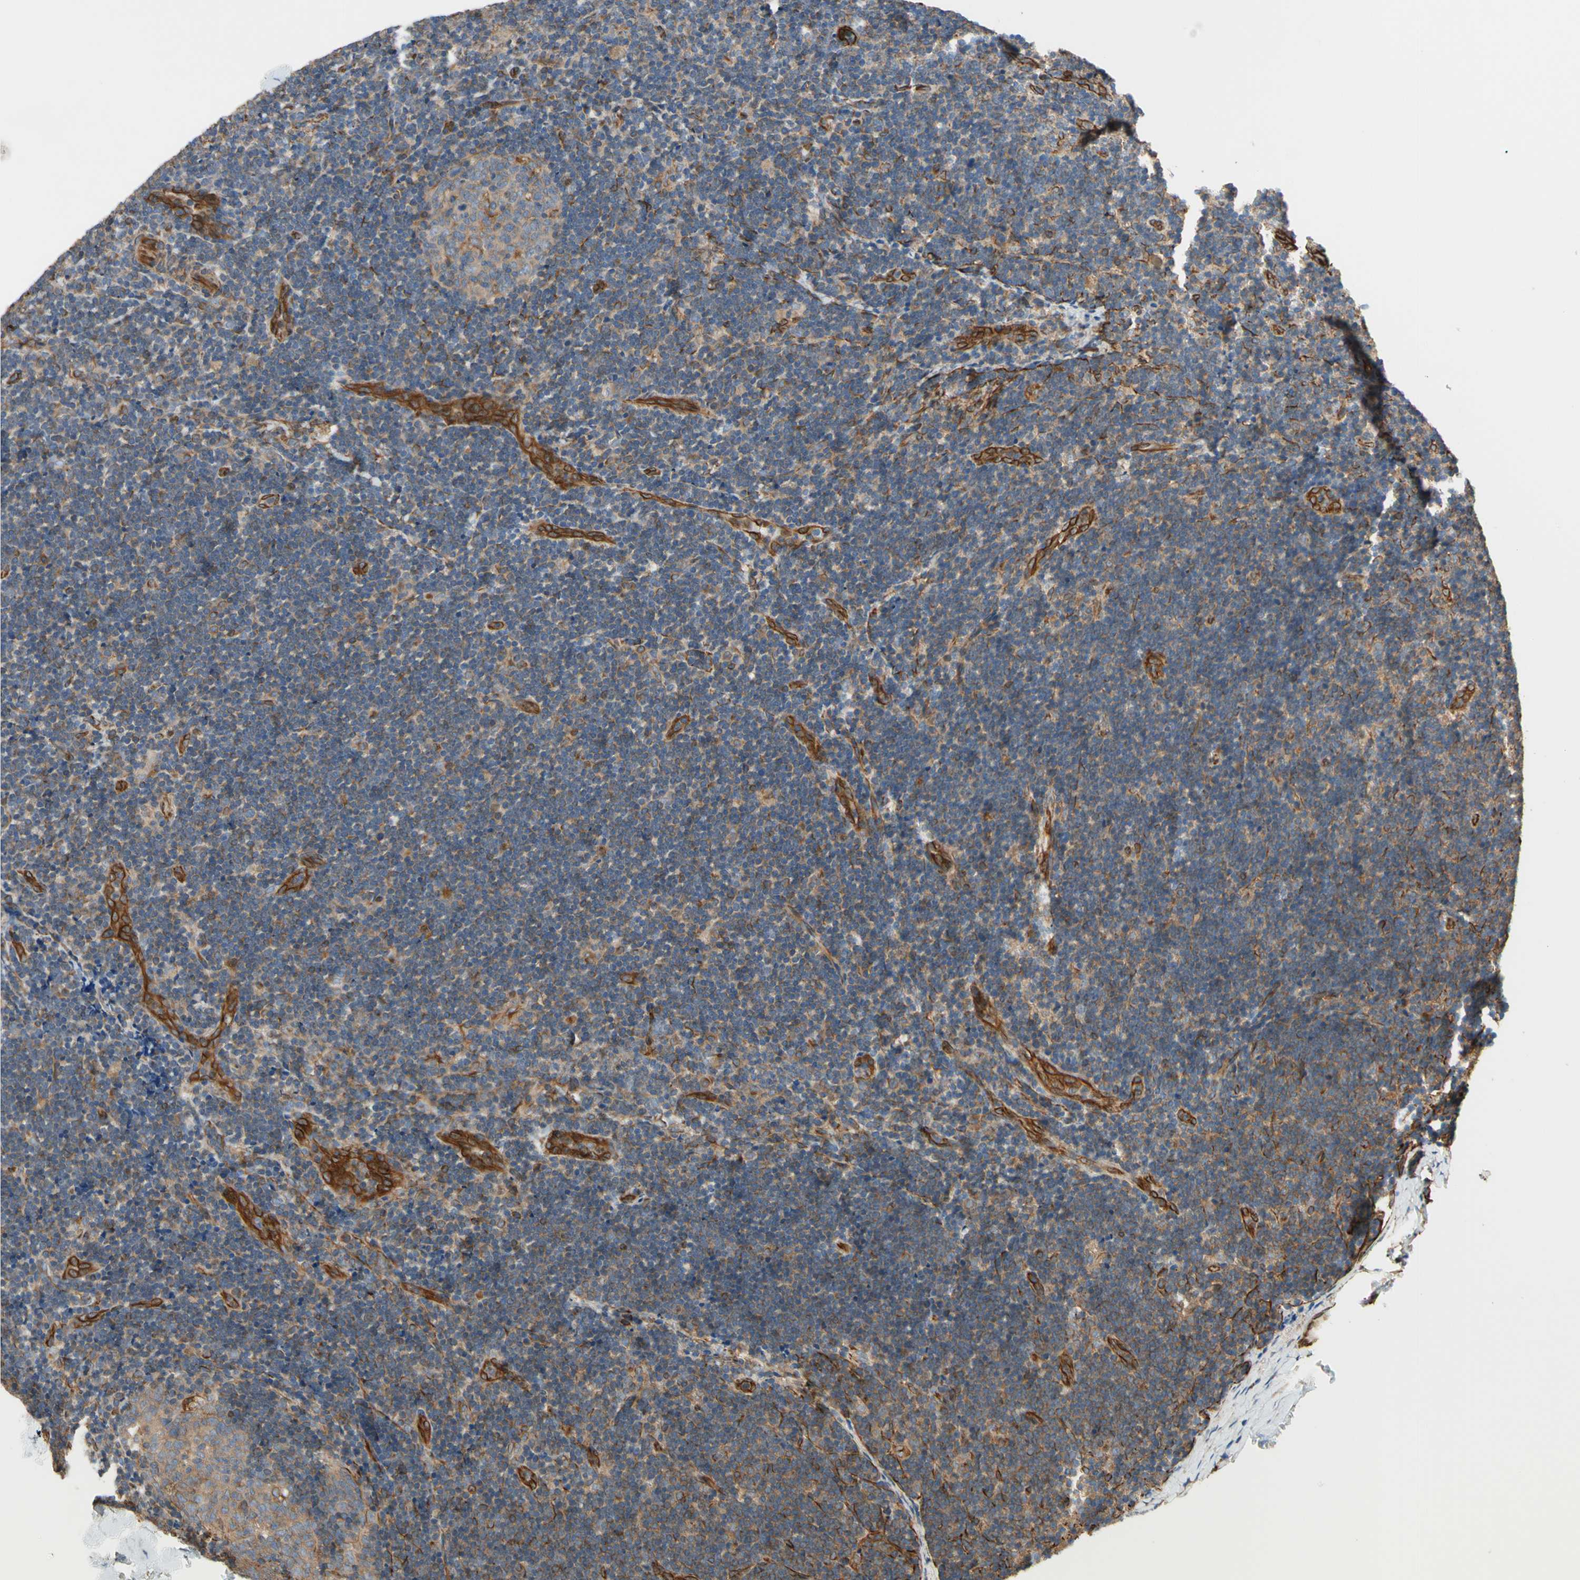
{"staining": {"intensity": "weak", "quantity": ">75%", "location": "cytoplasmic/membranous"}, "tissue": "lymph node", "cell_type": "Germinal center cells", "image_type": "normal", "snomed": [{"axis": "morphology", "description": "Normal tissue, NOS"}, {"axis": "topography", "description": "Lymph node"}], "caption": "Immunohistochemical staining of benign human lymph node shows weak cytoplasmic/membranous protein staining in approximately >75% of germinal center cells.", "gene": "TRAF2", "patient": {"sex": "female", "age": 14}}